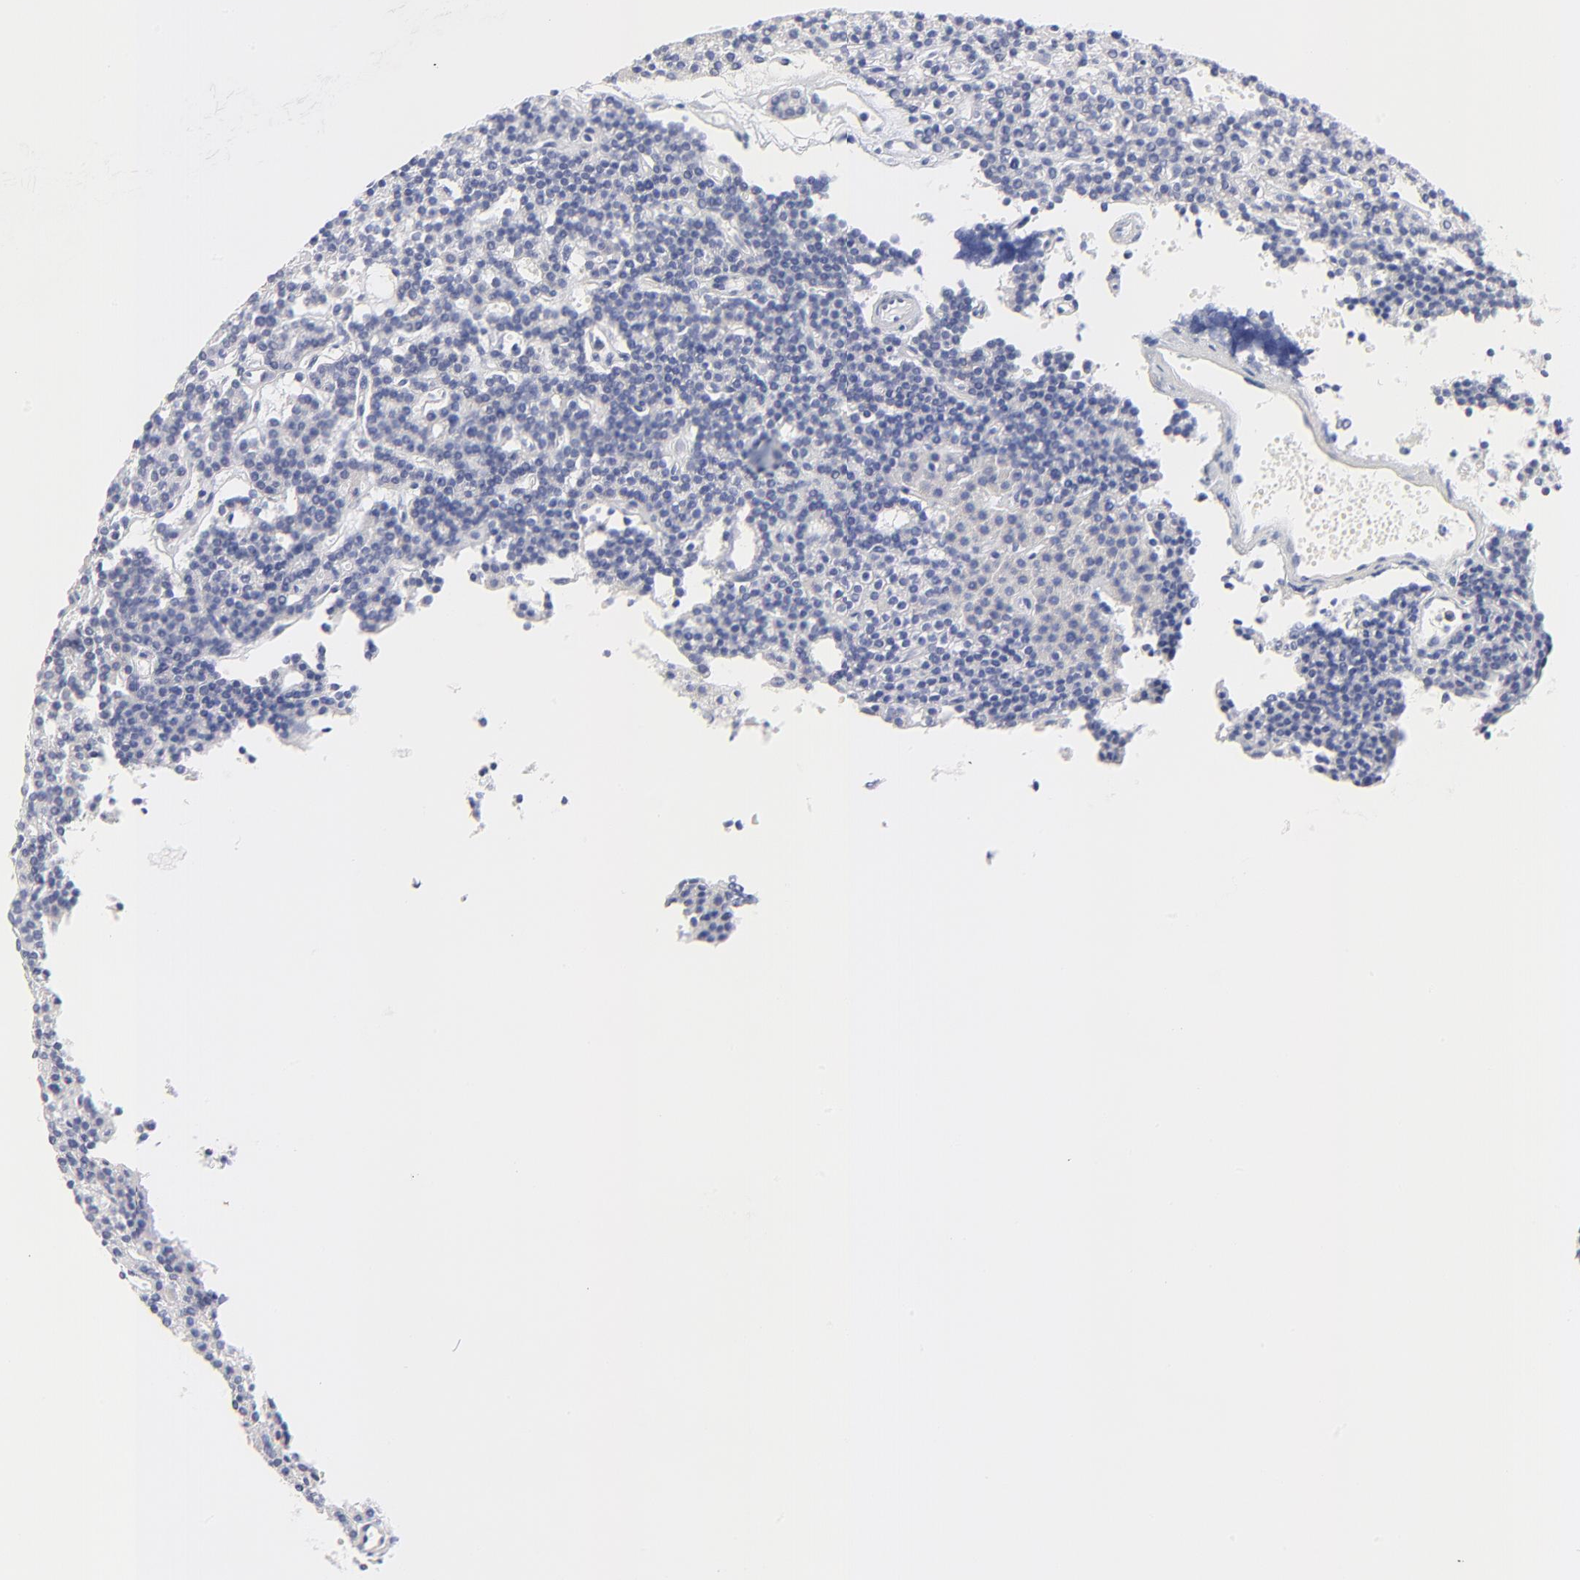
{"staining": {"intensity": "negative", "quantity": "none", "location": "none"}, "tissue": "parathyroid gland", "cell_type": "Glandular cells", "image_type": "normal", "snomed": [{"axis": "morphology", "description": "Normal tissue, NOS"}, {"axis": "topography", "description": "Parathyroid gland"}], "caption": "The immunohistochemistry photomicrograph has no significant positivity in glandular cells of parathyroid gland.", "gene": "PSD3", "patient": {"sex": "female", "age": 45}}